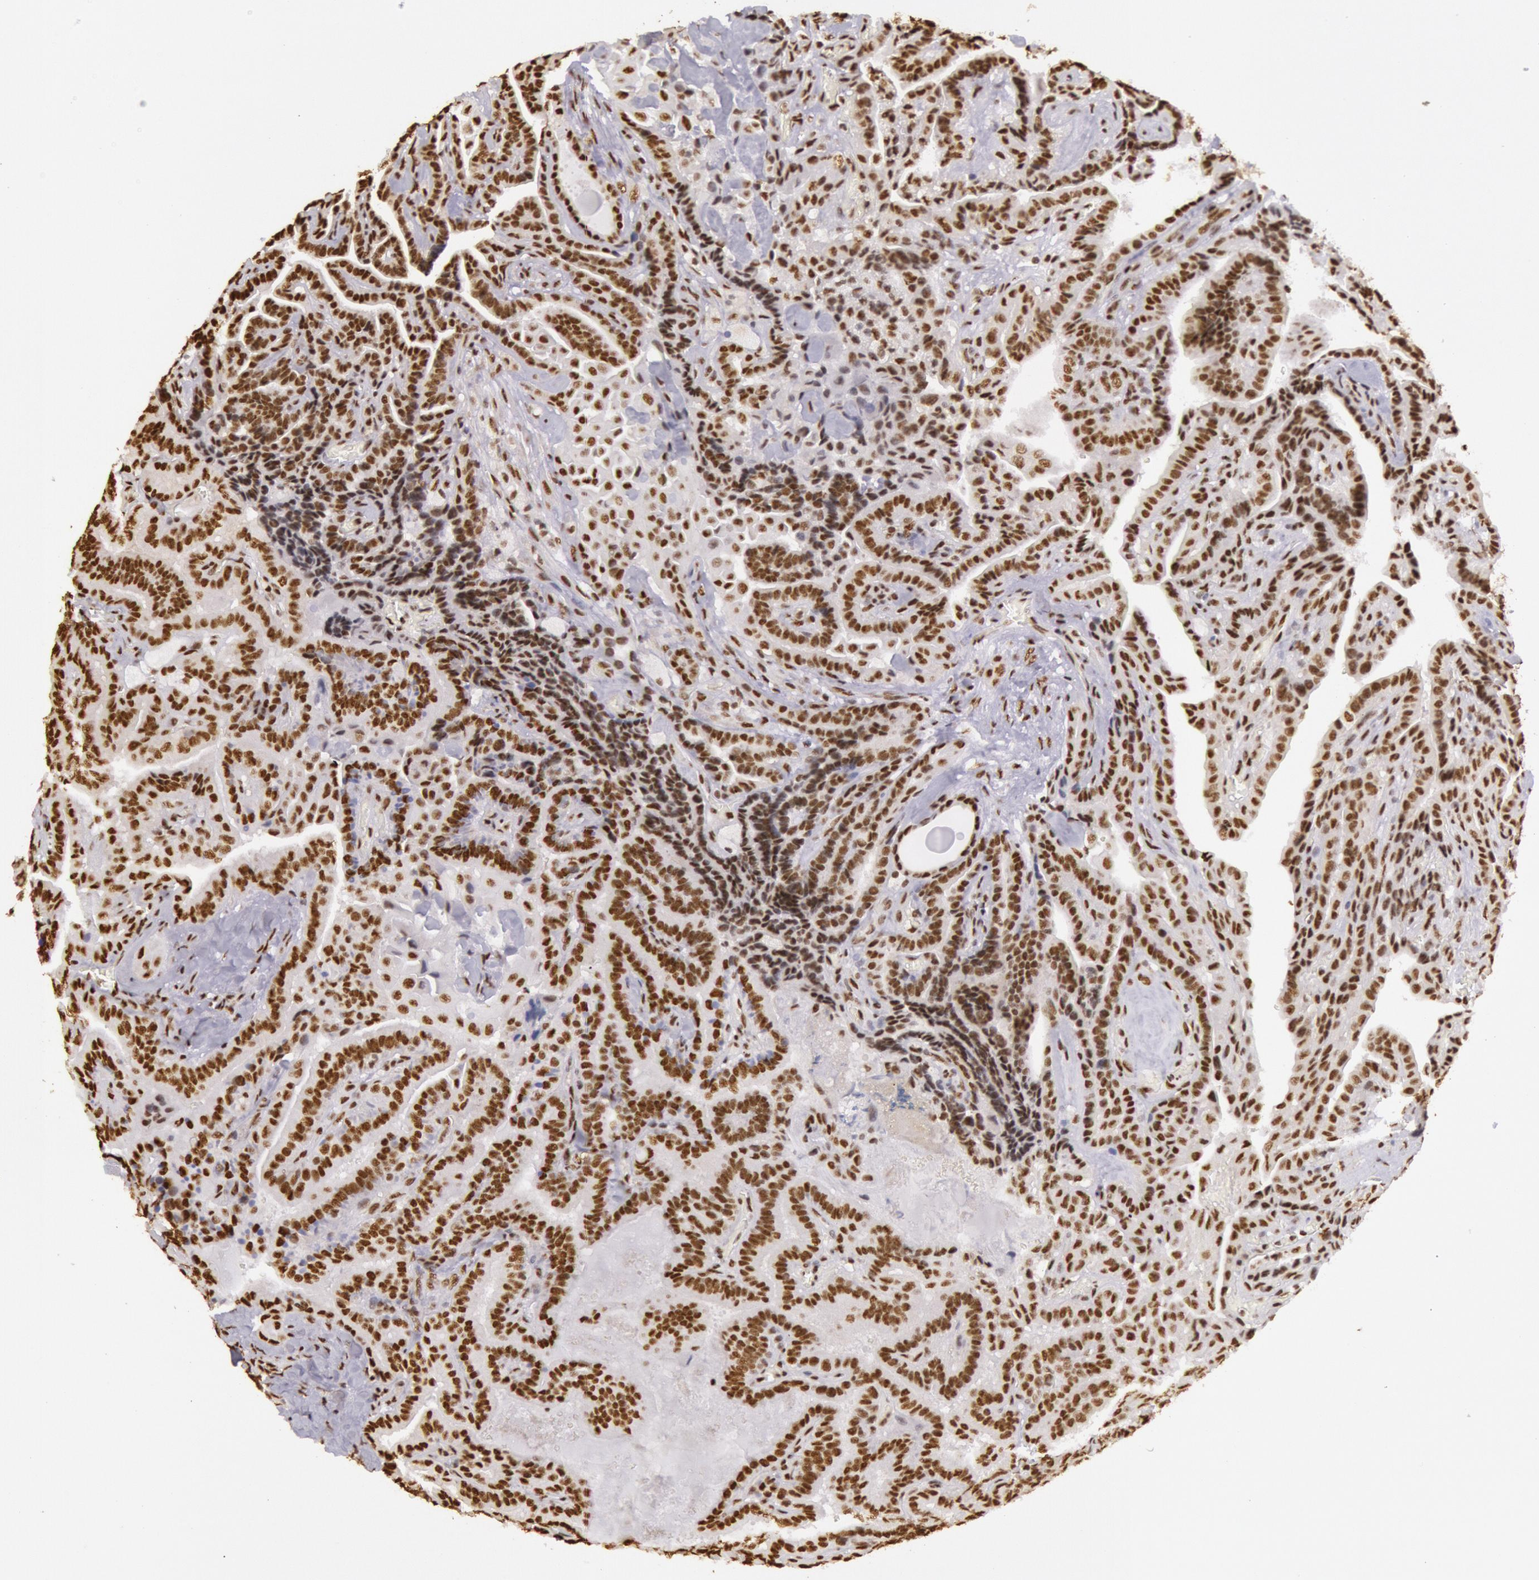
{"staining": {"intensity": "strong", "quantity": ">75%", "location": "nuclear"}, "tissue": "thyroid cancer", "cell_type": "Tumor cells", "image_type": "cancer", "snomed": [{"axis": "morphology", "description": "Papillary adenocarcinoma, NOS"}, {"axis": "topography", "description": "Thyroid gland"}], "caption": "IHC micrograph of neoplastic tissue: thyroid cancer stained using immunohistochemistry demonstrates high levels of strong protein expression localized specifically in the nuclear of tumor cells, appearing as a nuclear brown color.", "gene": "HNRNPH2", "patient": {"sex": "male", "age": 87}}